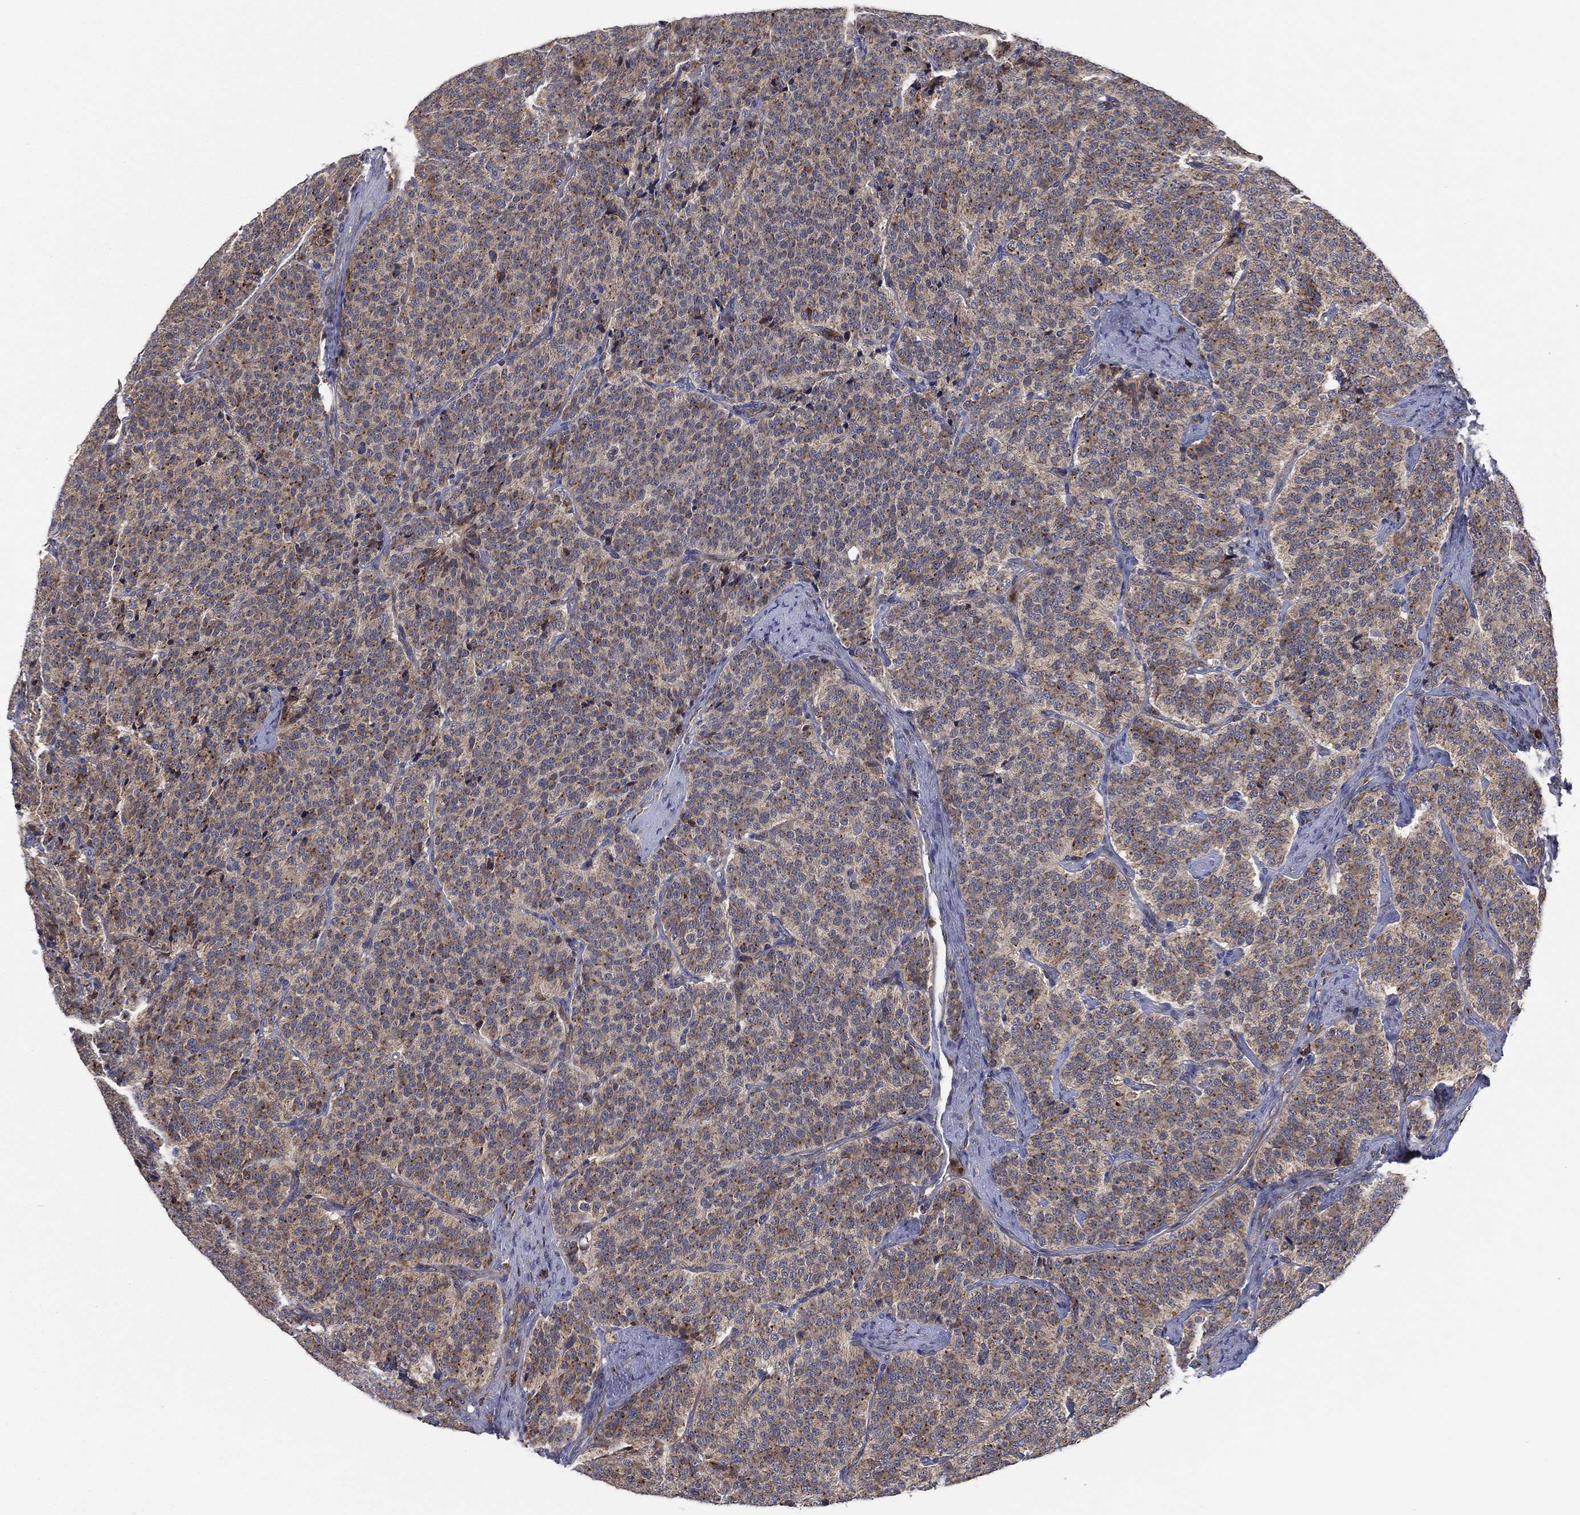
{"staining": {"intensity": "weak", "quantity": ">75%", "location": "cytoplasmic/membranous"}, "tissue": "carcinoid", "cell_type": "Tumor cells", "image_type": "cancer", "snomed": [{"axis": "morphology", "description": "Carcinoid, malignant, NOS"}, {"axis": "topography", "description": "Small intestine"}], "caption": "High-power microscopy captured an immunohistochemistry (IHC) image of carcinoid (malignant), revealing weak cytoplasmic/membranous staining in approximately >75% of tumor cells.", "gene": "FES", "patient": {"sex": "female", "age": 58}}